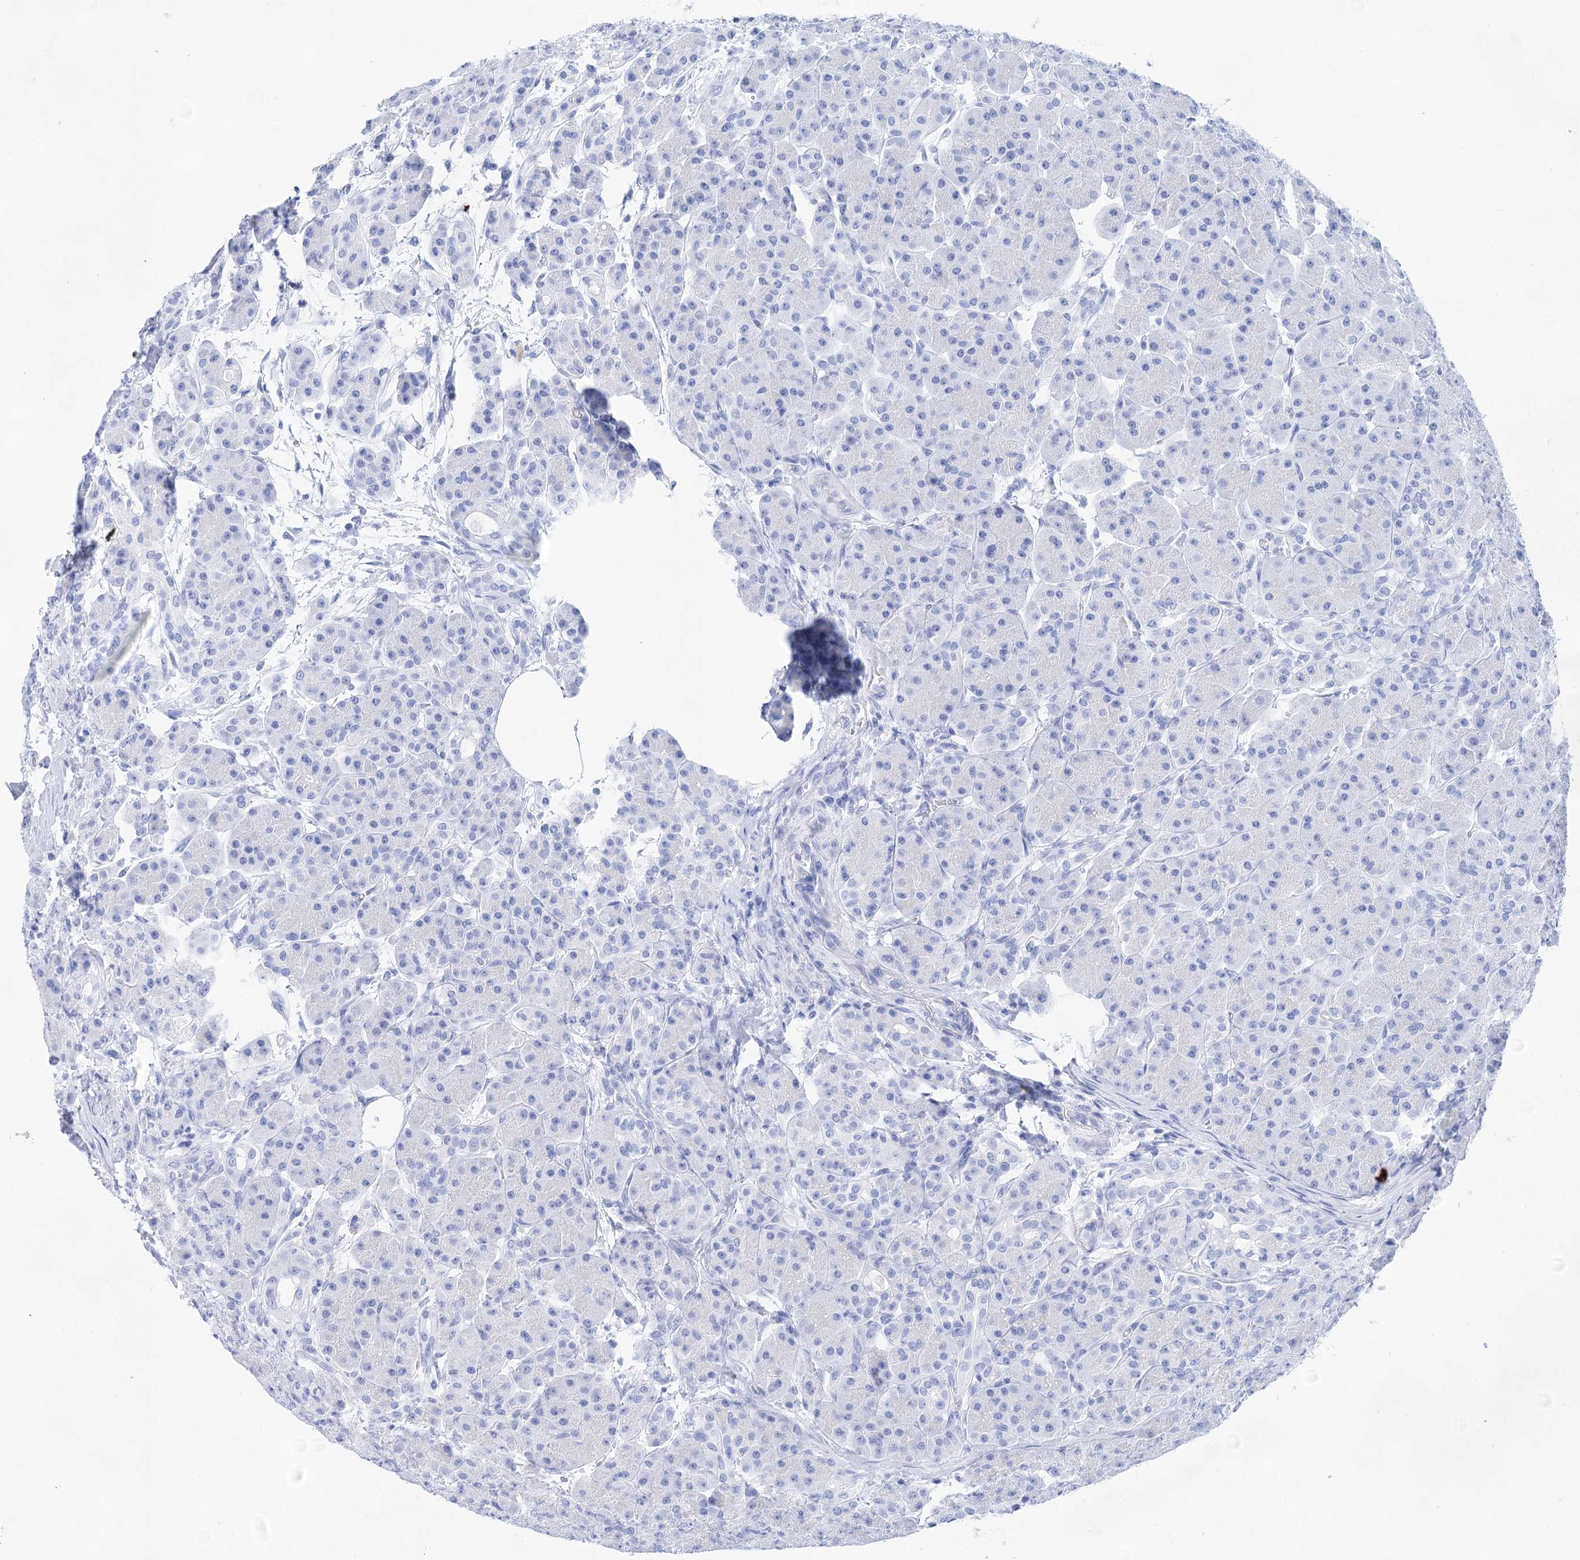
{"staining": {"intensity": "negative", "quantity": "none", "location": "none"}, "tissue": "pancreas", "cell_type": "Exocrine glandular cells", "image_type": "normal", "snomed": [{"axis": "morphology", "description": "Normal tissue, NOS"}, {"axis": "topography", "description": "Pancreas"}], "caption": "This histopathology image is of unremarkable pancreas stained with immunohistochemistry (IHC) to label a protein in brown with the nuclei are counter-stained blue. There is no positivity in exocrine glandular cells.", "gene": "LALBA", "patient": {"sex": "male", "age": 63}}